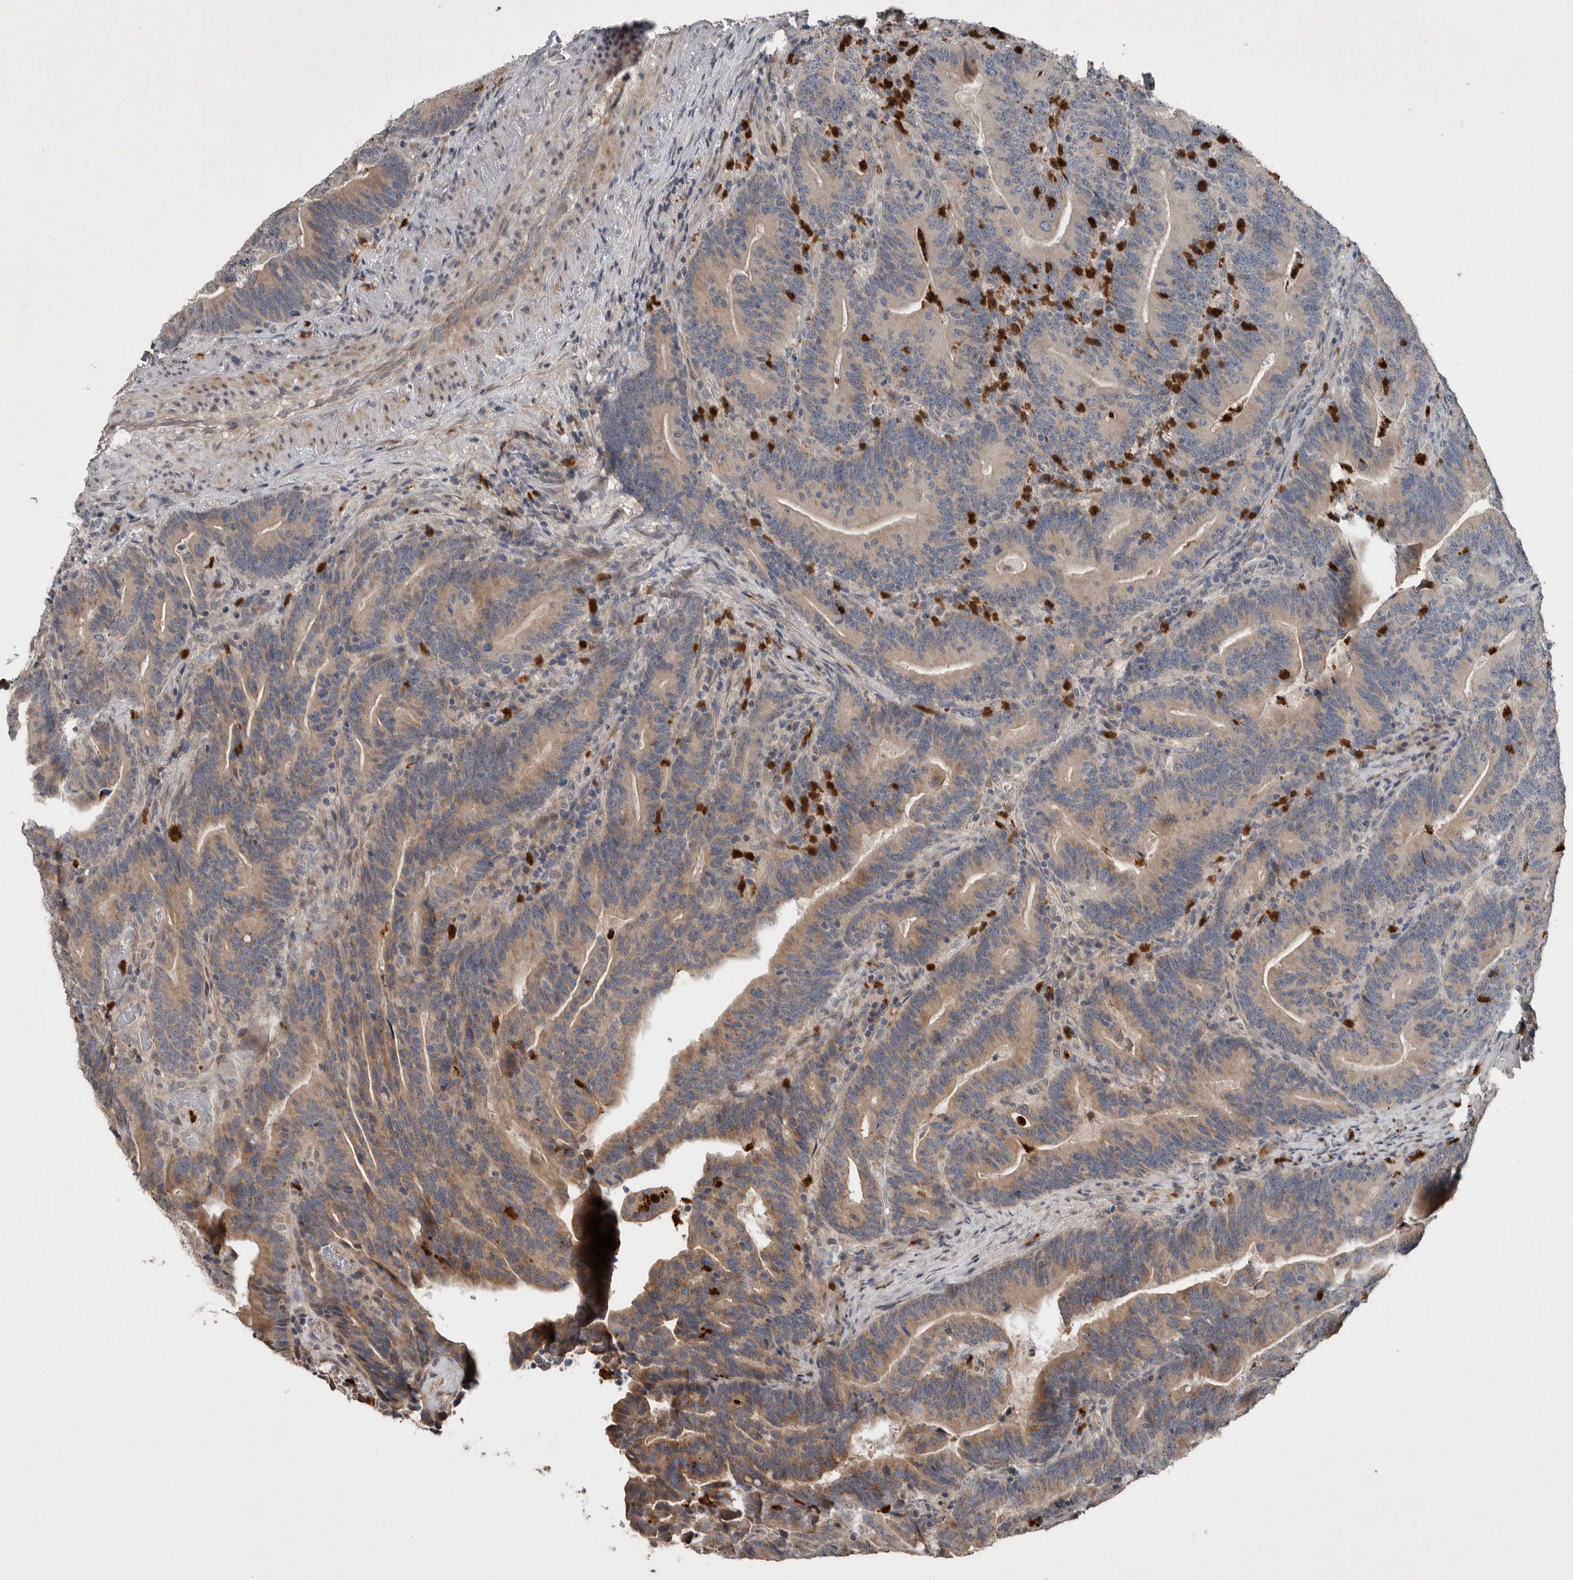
{"staining": {"intensity": "weak", "quantity": ">75%", "location": "cytoplasmic/membranous"}, "tissue": "colorectal cancer", "cell_type": "Tumor cells", "image_type": "cancer", "snomed": [{"axis": "morphology", "description": "Adenocarcinoma, NOS"}, {"axis": "topography", "description": "Colon"}], "caption": "Immunohistochemistry (IHC) image of neoplastic tissue: human adenocarcinoma (colorectal) stained using IHC exhibits low levels of weak protein expression localized specifically in the cytoplasmic/membranous of tumor cells, appearing as a cytoplasmic/membranous brown color.", "gene": "SCP2", "patient": {"sex": "female", "age": 66}}